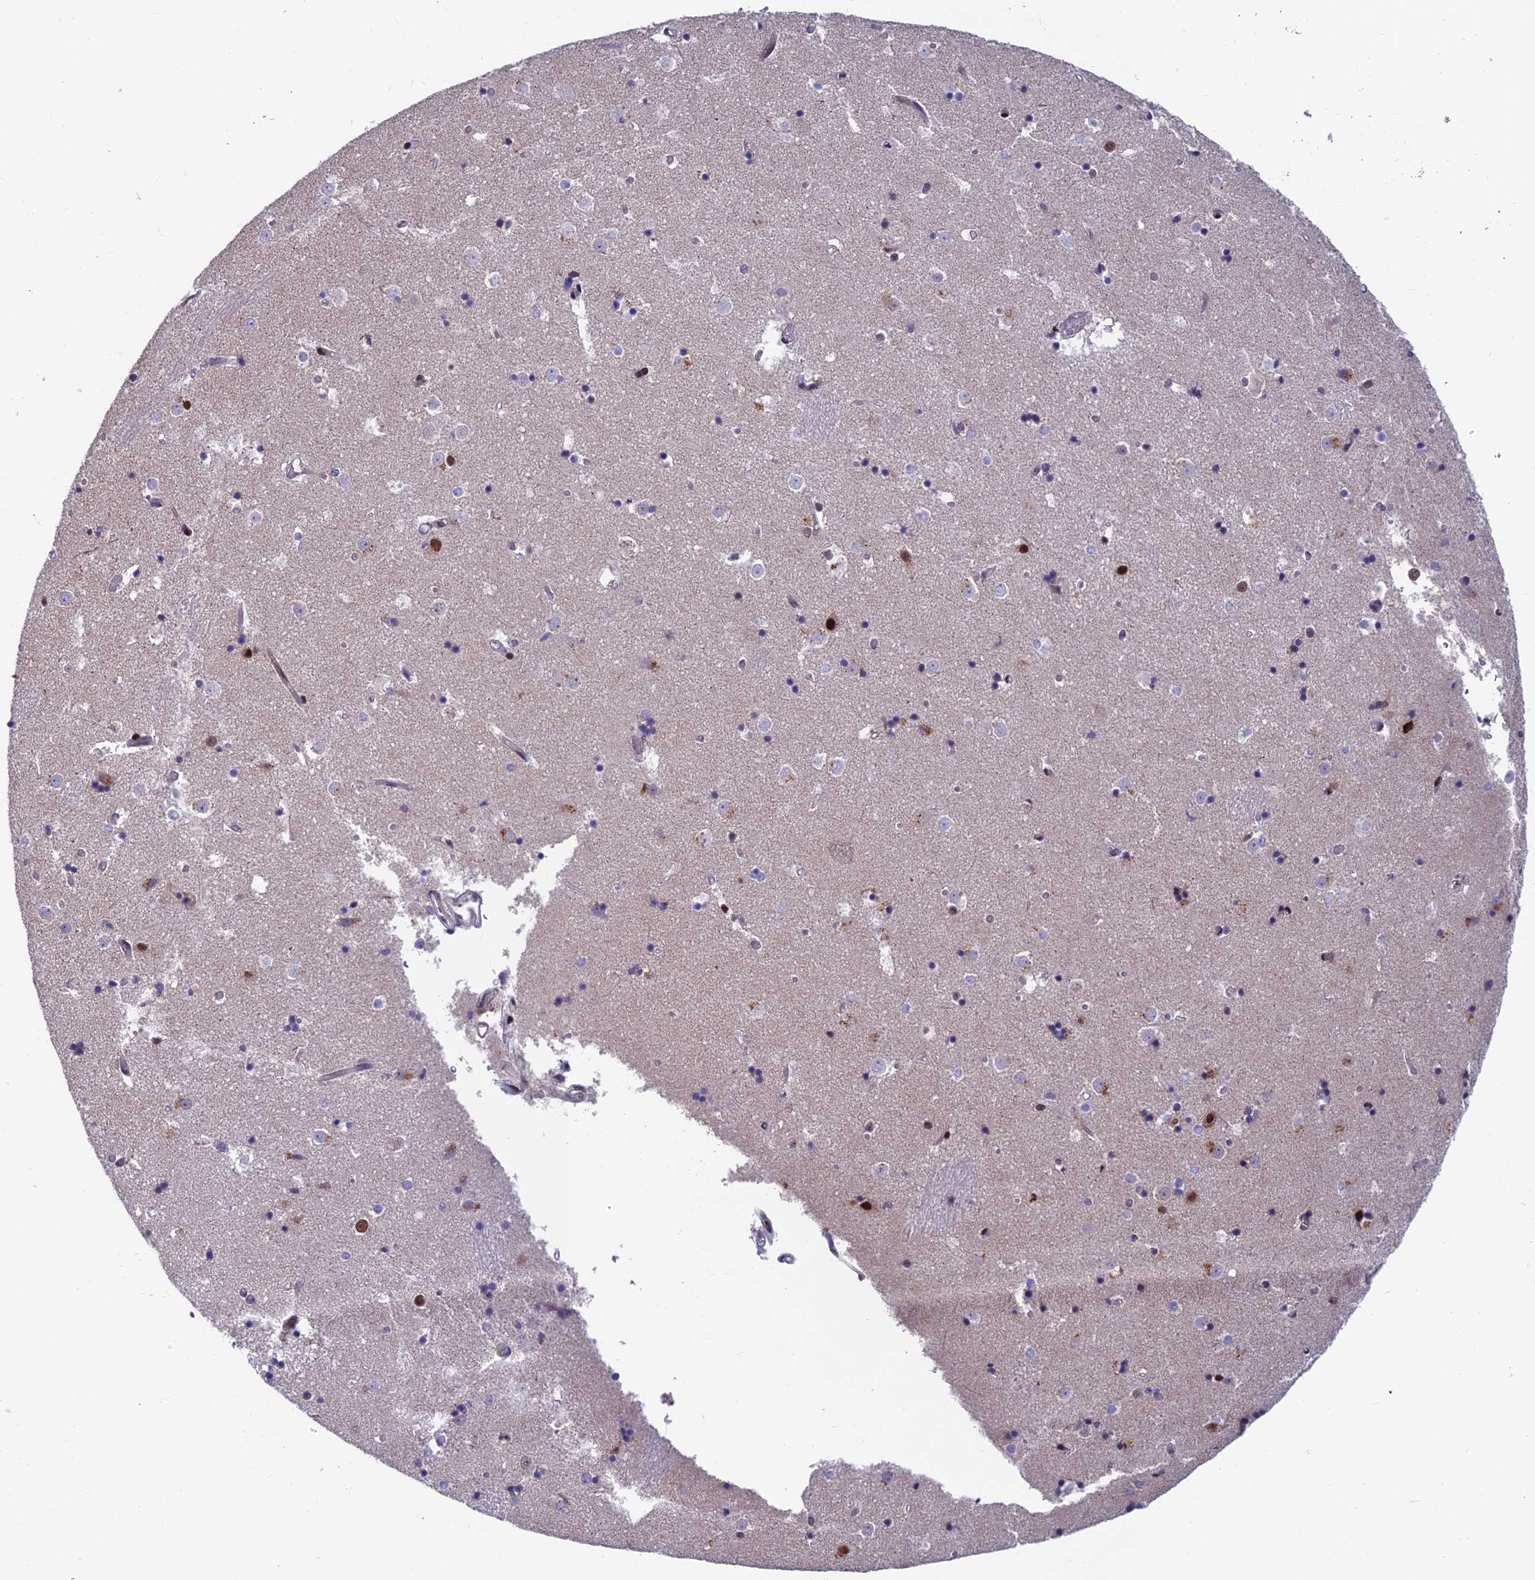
{"staining": {"intensity": "moderate", "quantity": "<25%", "location": "nuclear"}, "tissue": "caudate", "cell_type": "Glial cells", "image_type": "normal", "snomed": [{"axis": "morphology", "description": "Normal tissue, NOS"}, {"axis": "topography", "description": "Lateral ventricle wall"}], "caption": "Moderate nuclear staining for a protein is appreciated in approximately <25% of glial cells of unremarkable caudate using immunohistochemistry (IHC).", "gene": "KIAA1191", "patient": {"sex": "female", "age": 52}}